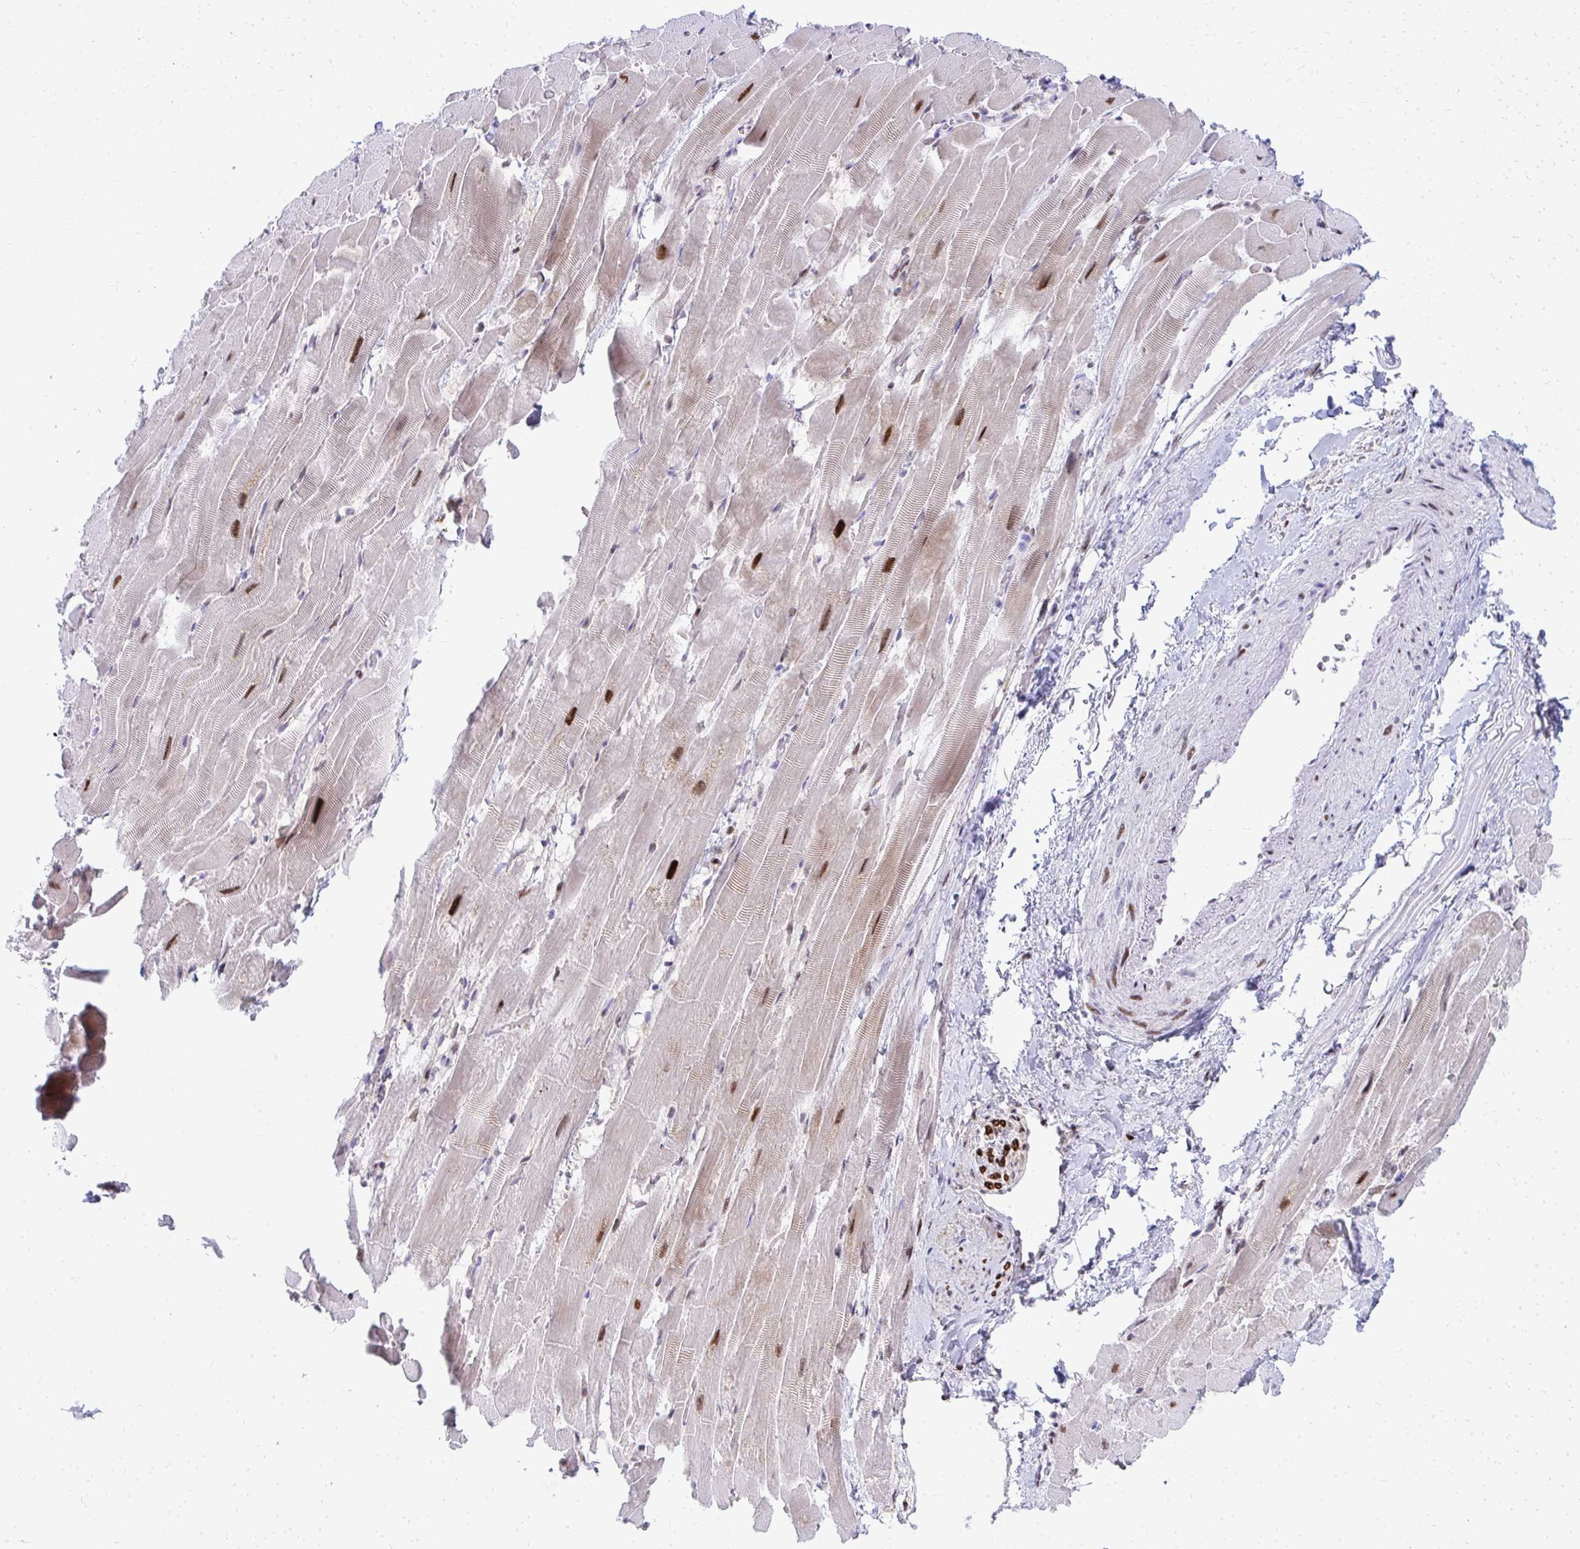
{"staining": {"intensity": "strong", "quantity": "<25%", "location": "nuclear"}, "tissue": "heart muscle", "cell_type": "Cardiomyocytes", "image_type": "normal", "snomed": [{"axis": "morphology", "description": "Normal tissue, NOS"}, {"axis": "topography", "description": "Heart"}], "caption": "This histopathology image exhibits IHC staining of normal heart muscle, with medium strong nuclear staining in about <25% of cardiomyocytes.", "gene": "GLDN", "patient": {"sex": "male", "age": 37}}